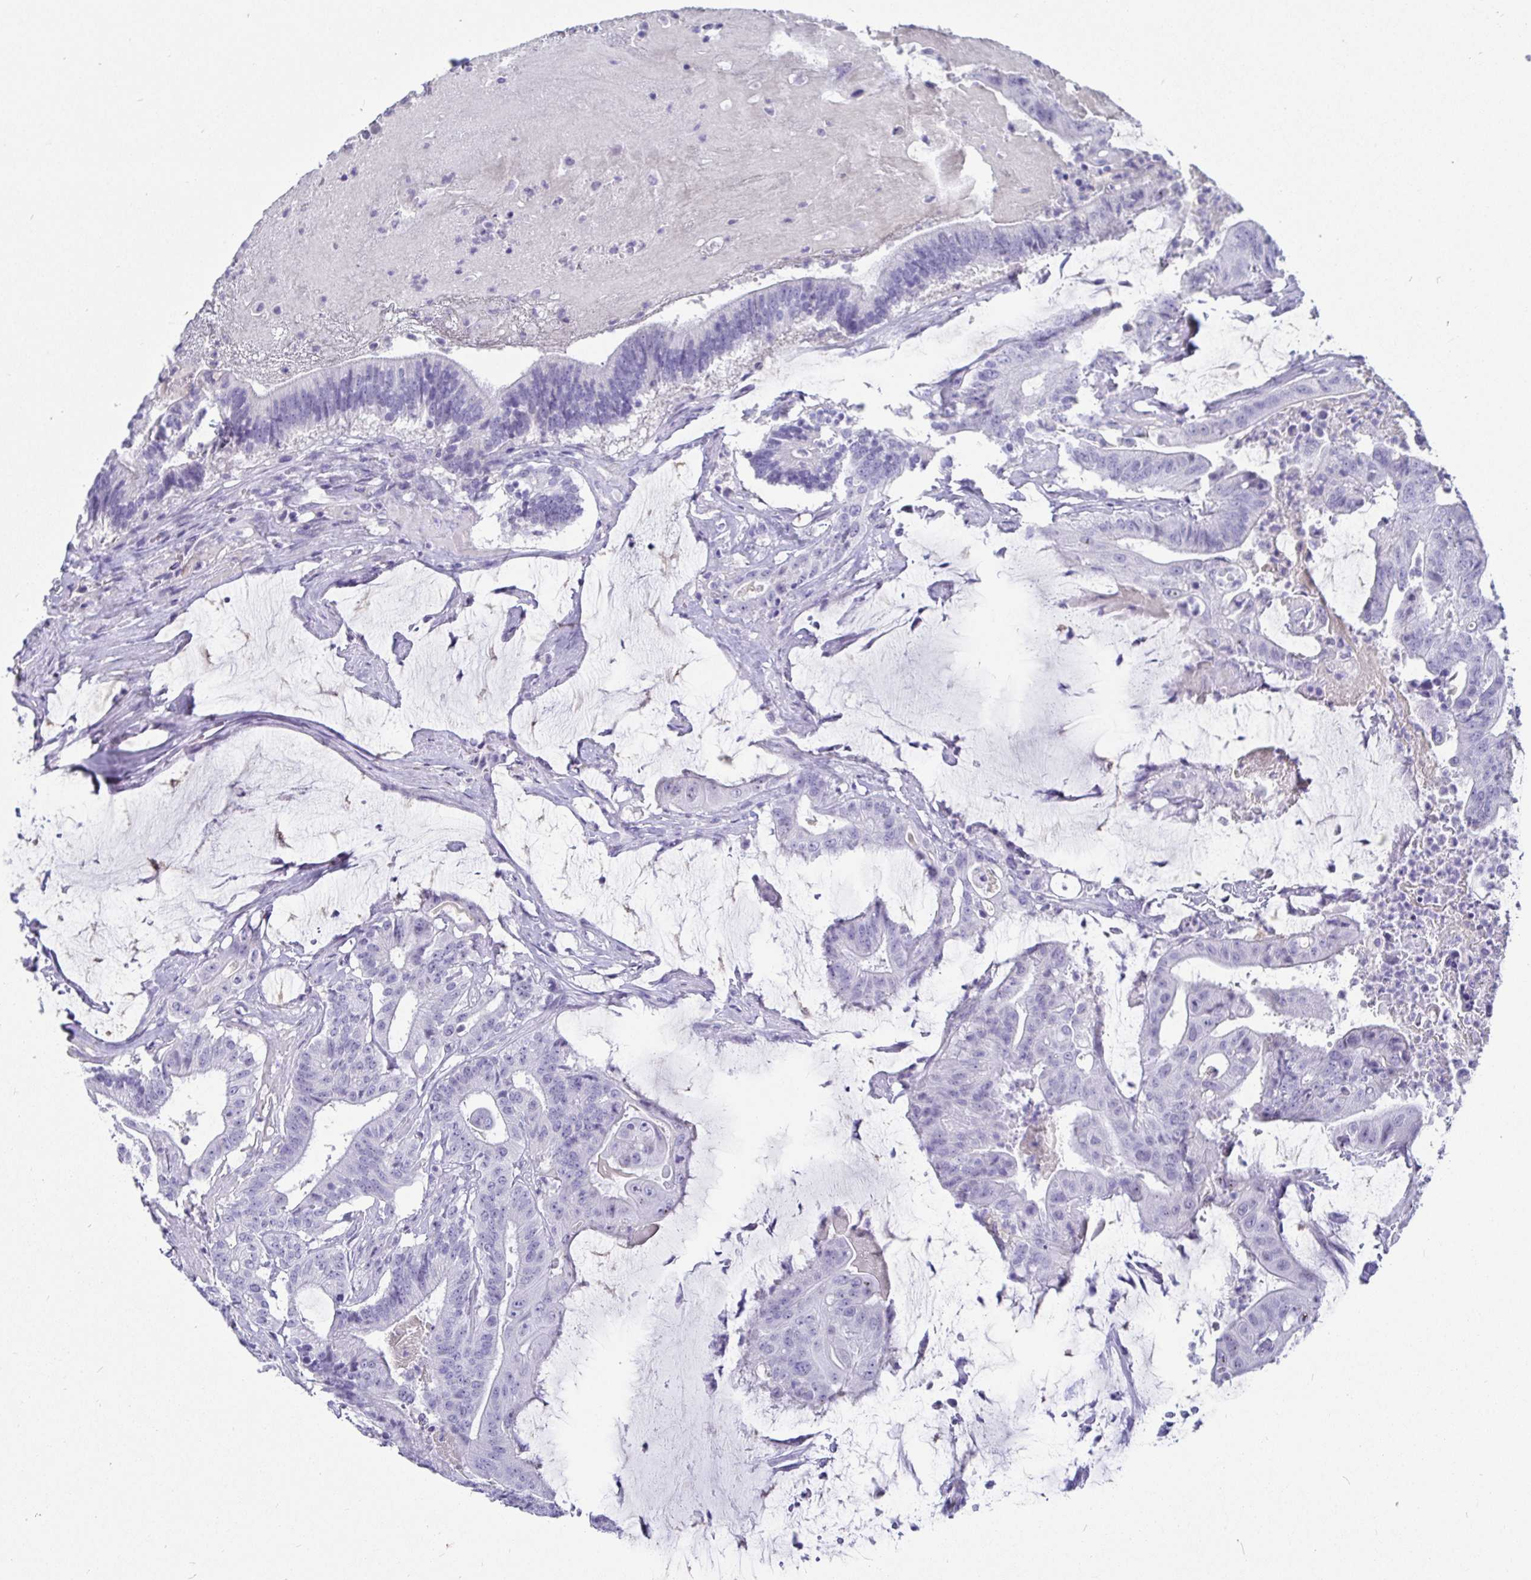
{"staining": {"intensity": "negative", "quantity": "none", "location": "none"}, "tissue": "colorectal cancer", "cell_type": "Tumor cells", "image_type": "cancer", "snomed": [{"axis": "morphology", "description": "Adenocarcinoma, NOS"}, {"axis": "topography", "description": "Colon"}], "caption": "Micrograph shows no protein positivity in tumor cells of colorectal cancer tissue.", "gene": "TMEM241", "patient": {"sex": "female", "age": 43}}